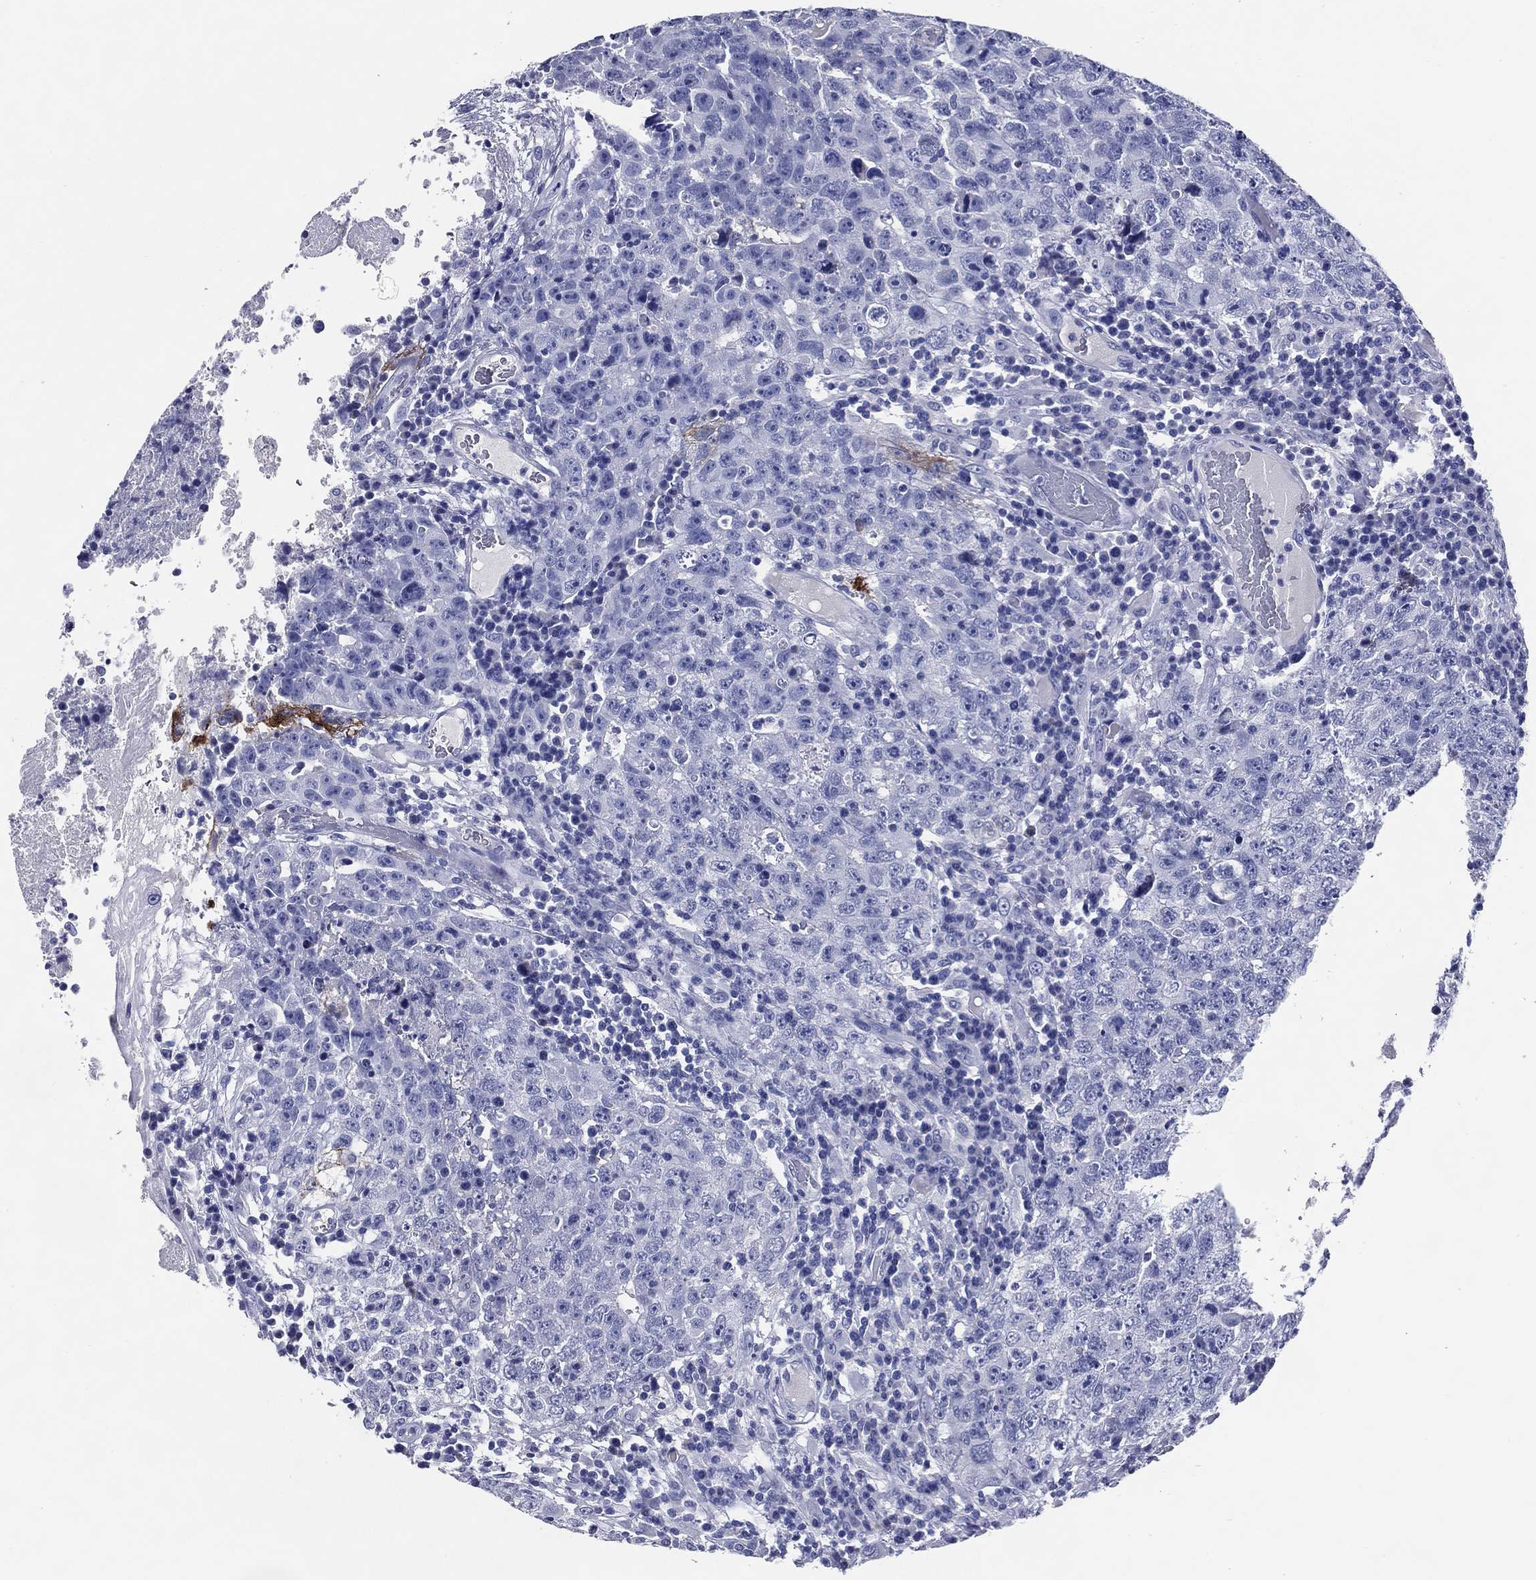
{"staining": {"intensity": "negative", "quantity": "none", "location": "none"}, "tissue": "testis cancer", "cell_type": "Tumor cells", "image_type": "cancer", "snomed": [{"axis": "morphology", "description": "Necrosis, NOS"}, {"axis": "morphology", "description": "Carcinoma, Embryonal, NOS"}, {"axis": "topography", "description": "Testis"}], "caption": "Protein analysis of testis cancer (embryonal carcinoma) demonstrates no significant expression in tumor cells.", "gene": "ACE2", "patient": {"sex": "male", "age": 19}}